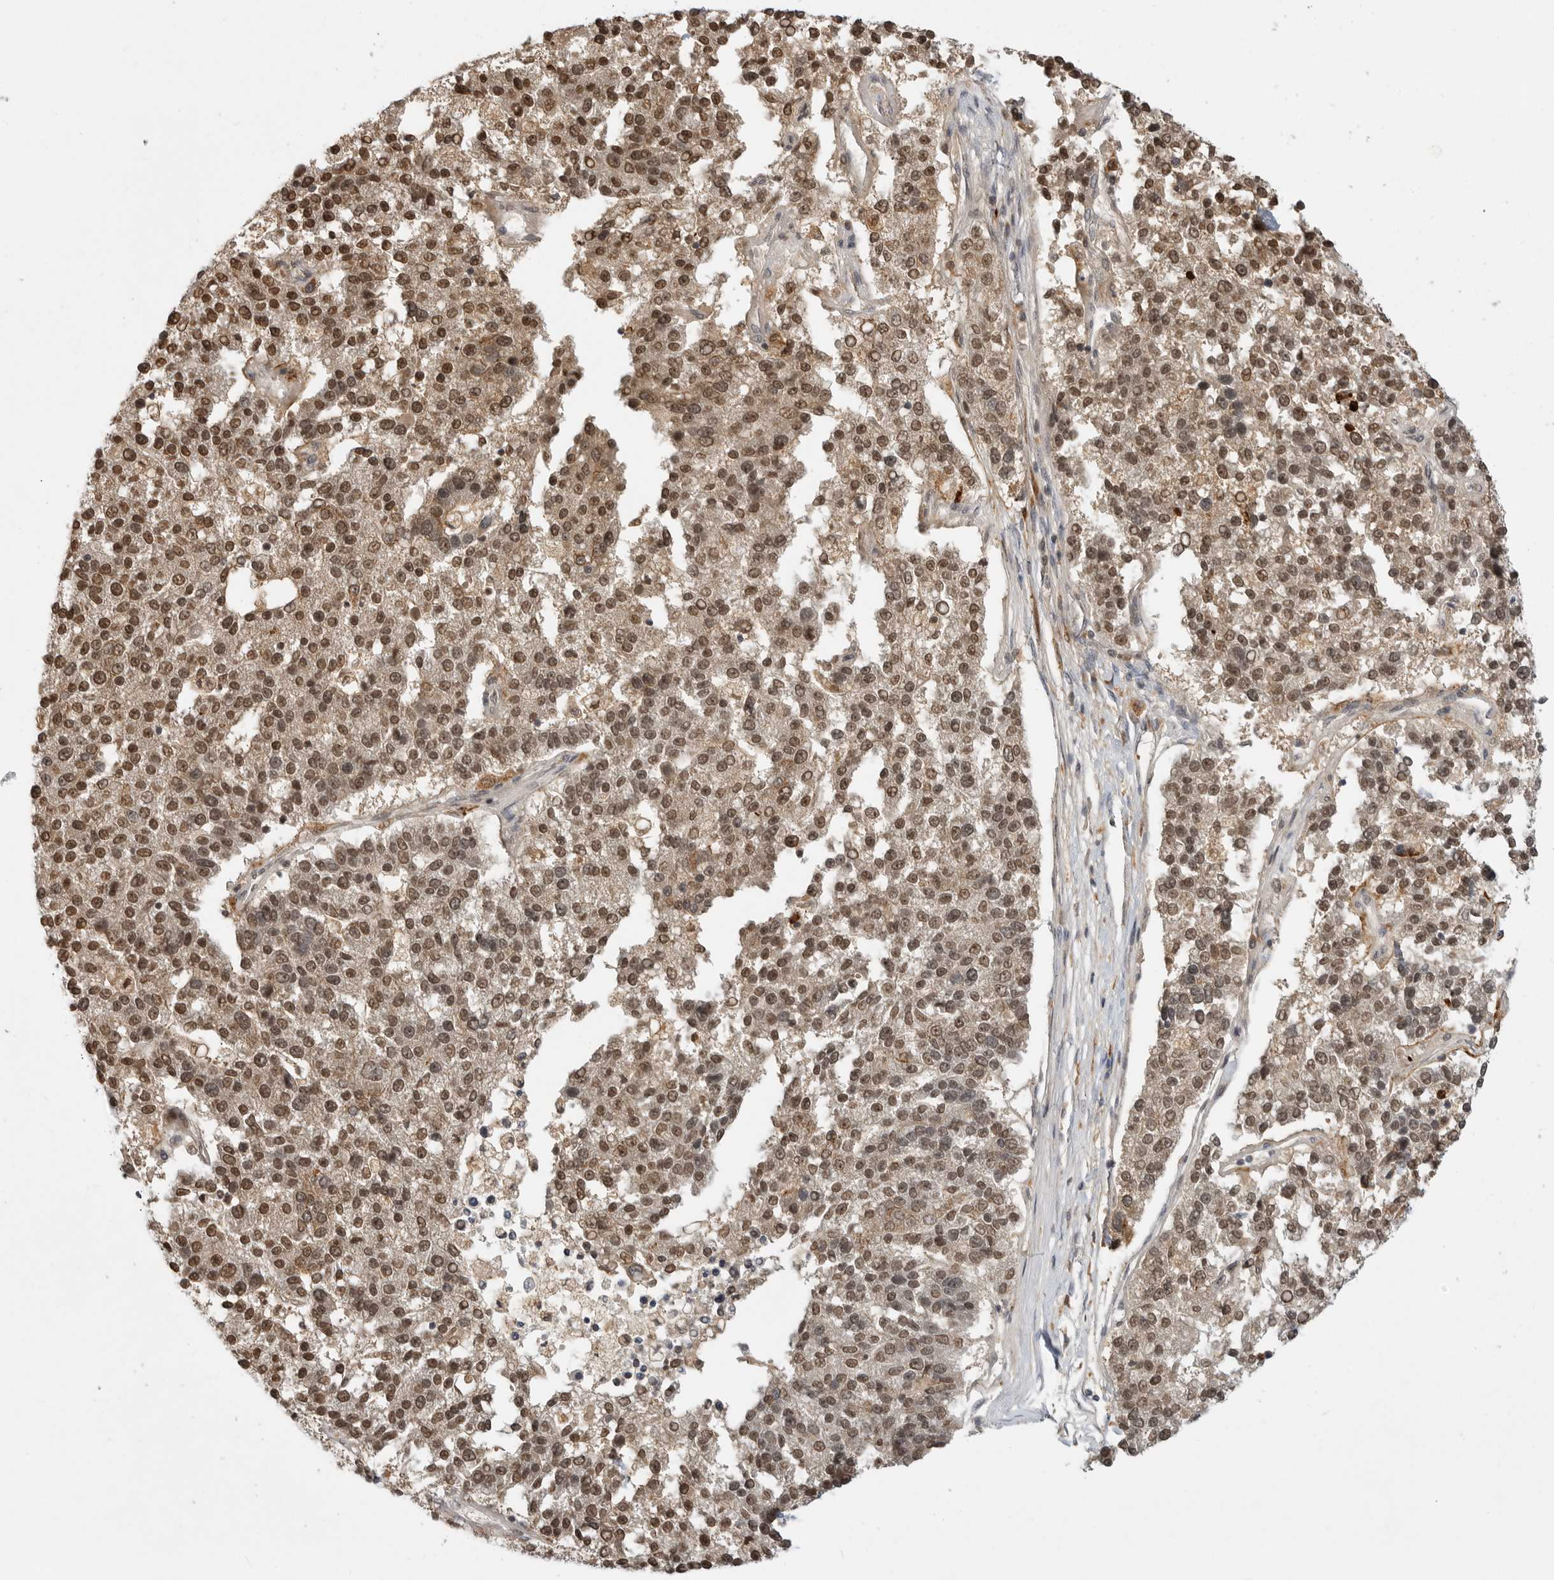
{"staining": {"intensity": "moderate", "quantity": ">75%", "location": "nuclear"}, "tissue": "pancreatic cancer", "cell_type": "Tumor cells", "image_type": "cancer", "snomed": [{"axis": "morphology", "description": "Adenocarcinoma, NOS"}, {"axis": "topography", "description": "Pancreas"}], "caption": "Pancreatic cancer stained for a protein displays moderate nuclear positivity in tumor cells.", "gene": "CSNK1G3", "patient": {"sex": "female", "age": 61}}